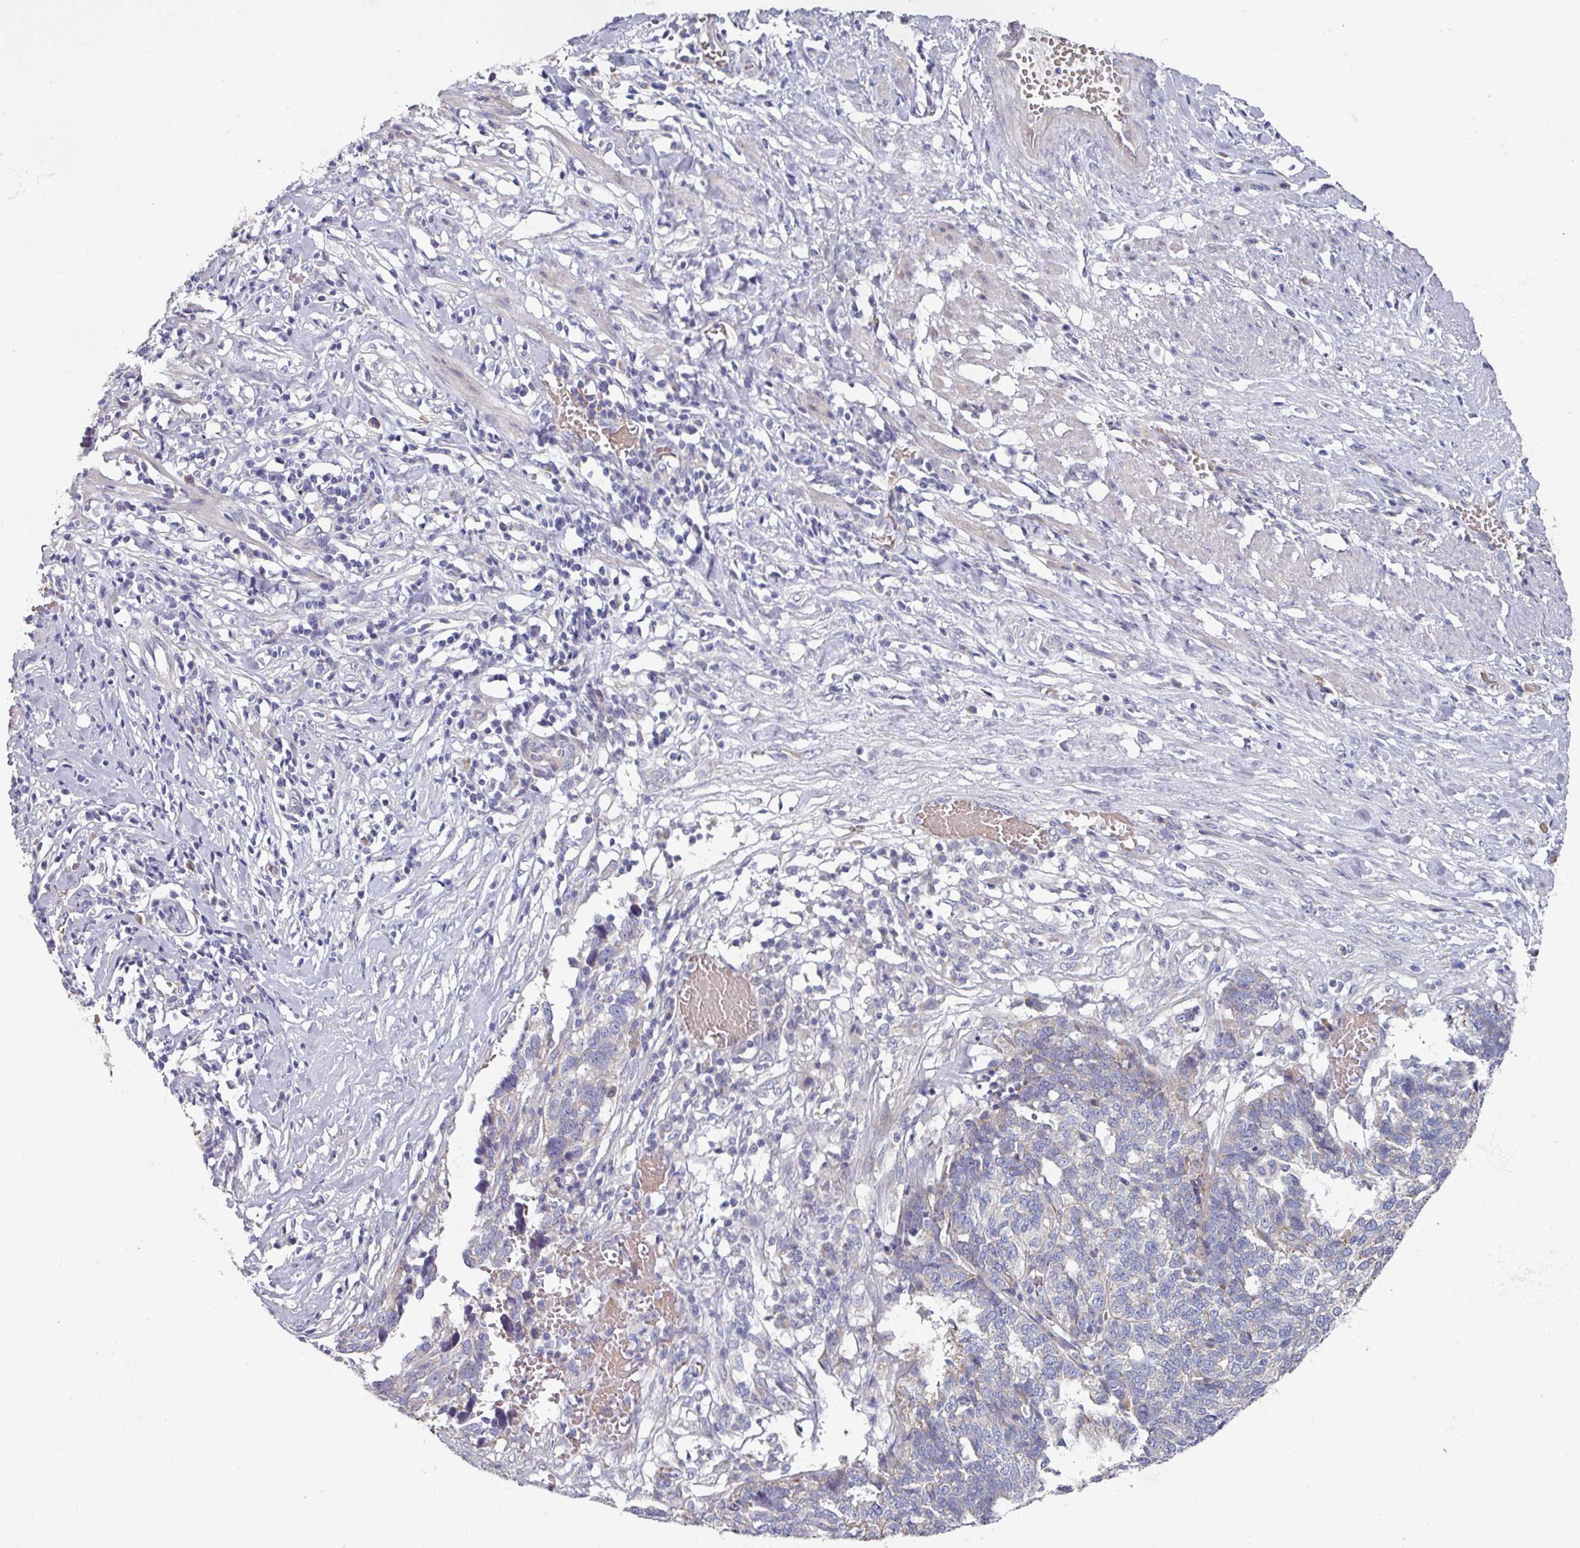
{"staining": {"intensity": "moderate", "quantity": "<25%", "location": "cytoplasmic/membranous"}, "tissue": "ovarian cancer", "cell_type": "Tumor cells", "image_type": "cancer", "snomed": [{"axis": "morphology", "description": "Cystadenocarcinoma, serous, NOS"}, {"axis": "topography", "description": "Ovary"}], "caption": "Approximately <25% of tumor cells in ovarian cancer (serous cystadenocarcinoma) reveal moderate cytoplasmic/membranous protein positivity as visualized by brown immunohistochemical staining.", "gene": "PYROXD2", "patient": {"sex": "female", "age": 59}}